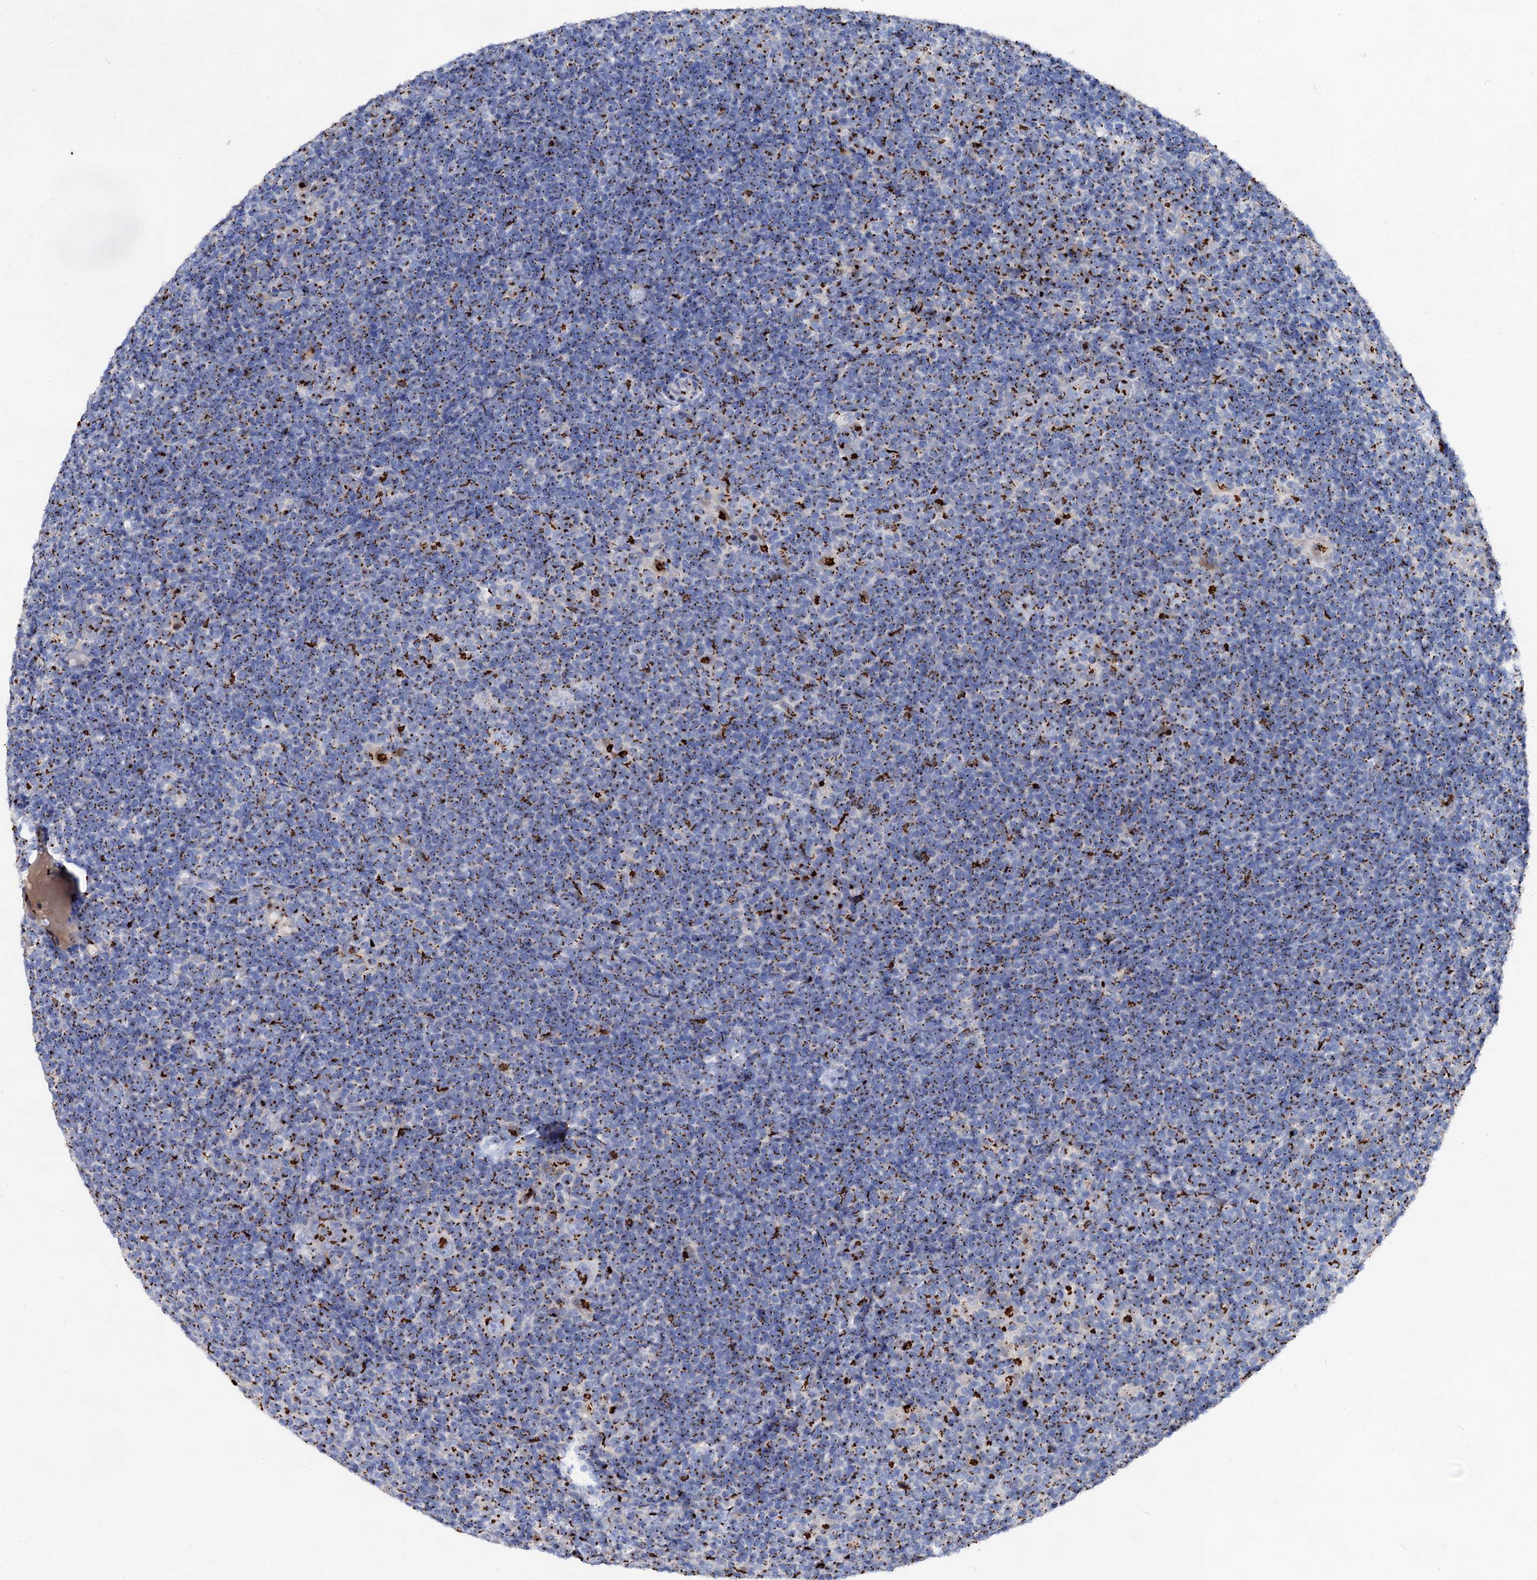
{"staining": {"intensity": "strong", "quantity": "25%-75%", "location": "cytoplasmic/membranous"}, "tissue": "lymphoma", "cell_type": "Tumor cells", "image_type": "cancer", "snomed": [{"axis": "morphology", "description": "Hodgkin's disease, NOS"}, {"axis": "topography", "description": "Lymph node"}], "caption": "A brown stain labels strong cytoplasmic/membranous staining of a protein in human lymphoma tumor cells. (IHC, brightfield microscopy, high magnification).", "gene": "TM9SF3", "patient": {"sex": "female", "age": 57}}